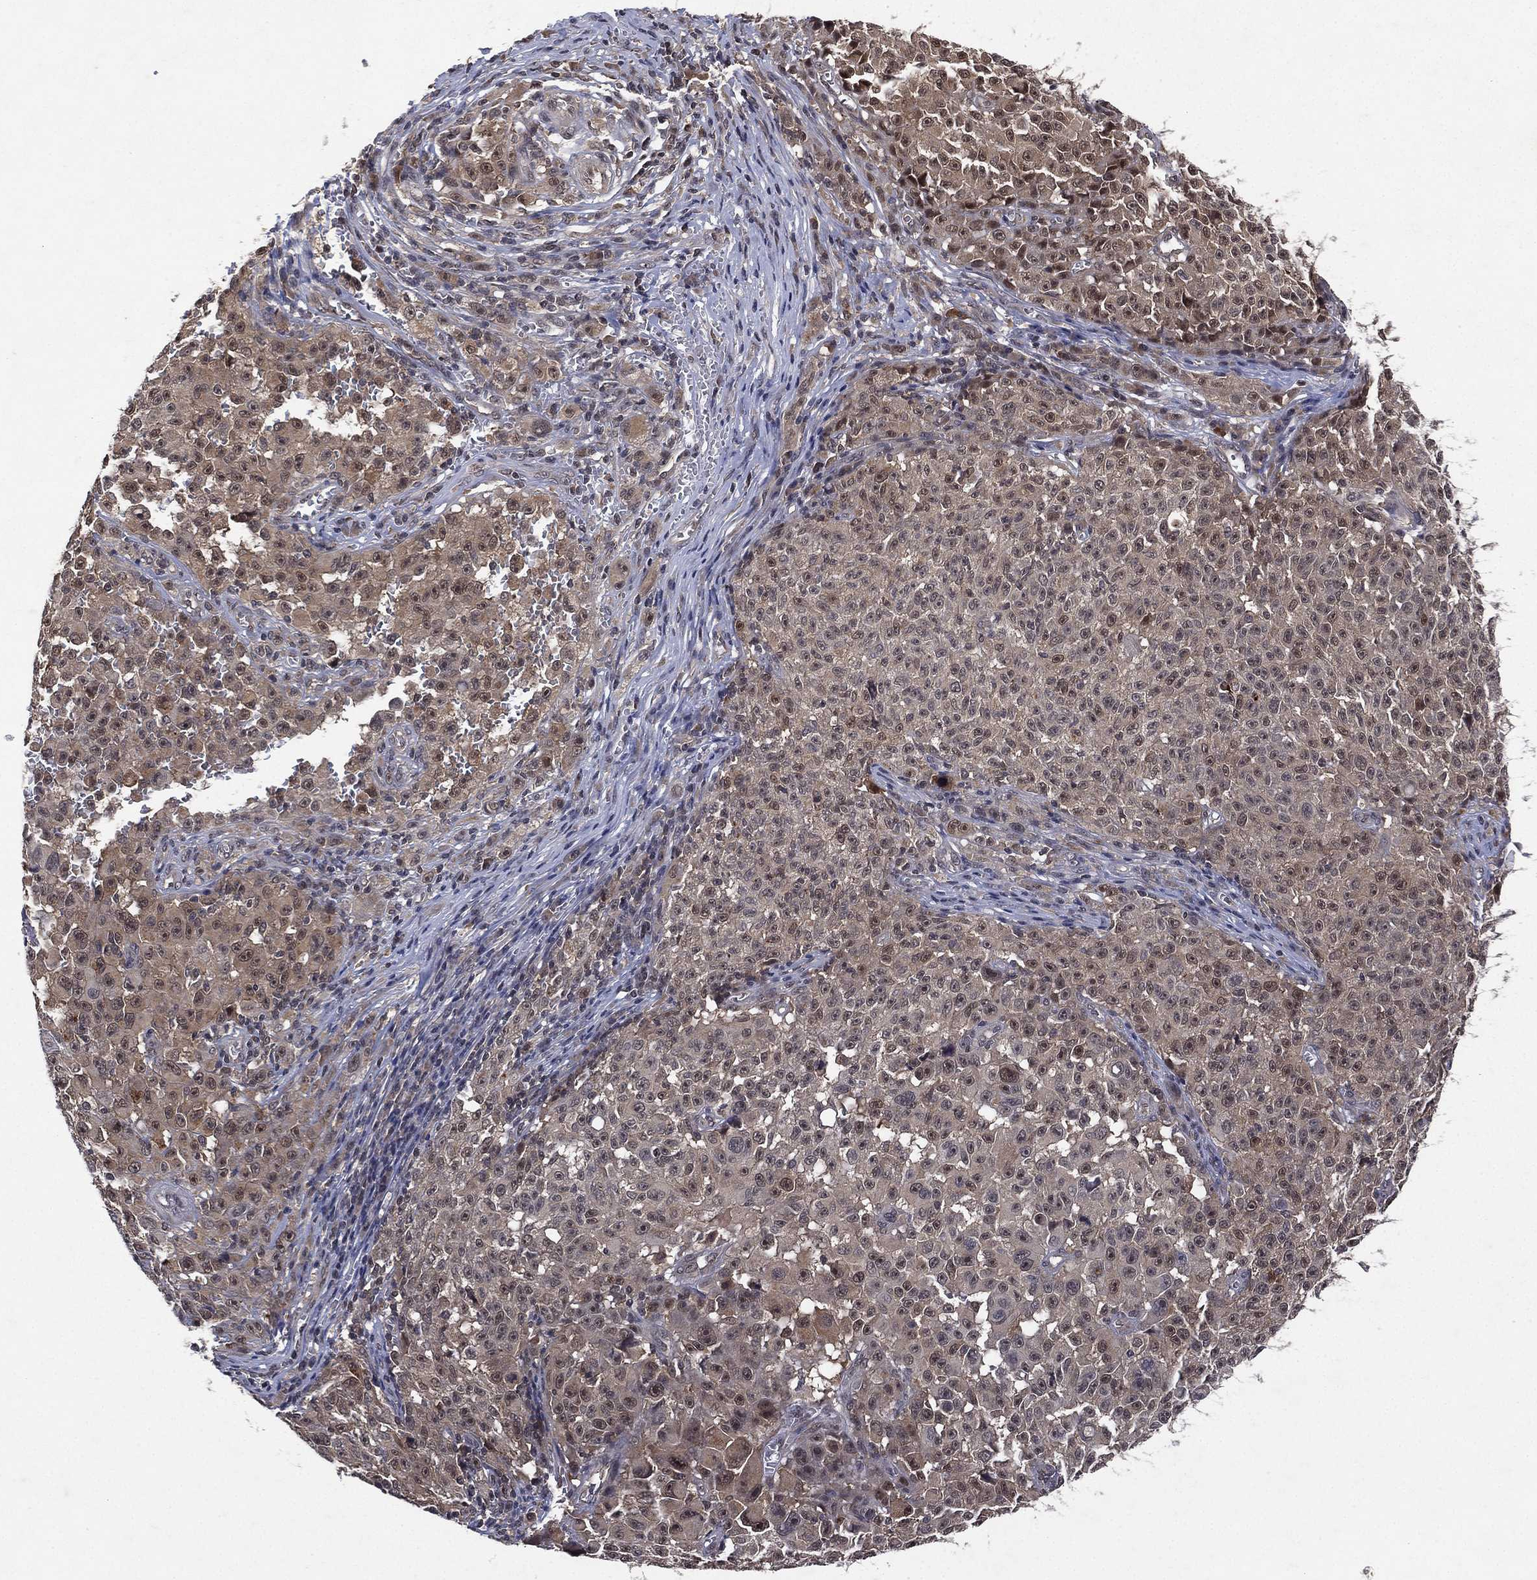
{"staining": {"intensity": "negative", "quantity": "none", "location": "none"}, "tissue": "melanoma", "cell_type": "Tumor cells", "image_type": "cancer", "snomed": [{"axis": "morphology", "description": "Malignant melanoma, NOS"}, {"axis": "topography", "description": "Skin"}], "caption": "Immunohistochemistry image of human malignant melanoma stained for a protein (brown), which reveals no staining in tumor cells.", "gene": "ATG4B", "patient": {"sex": "female", "age": 82}}